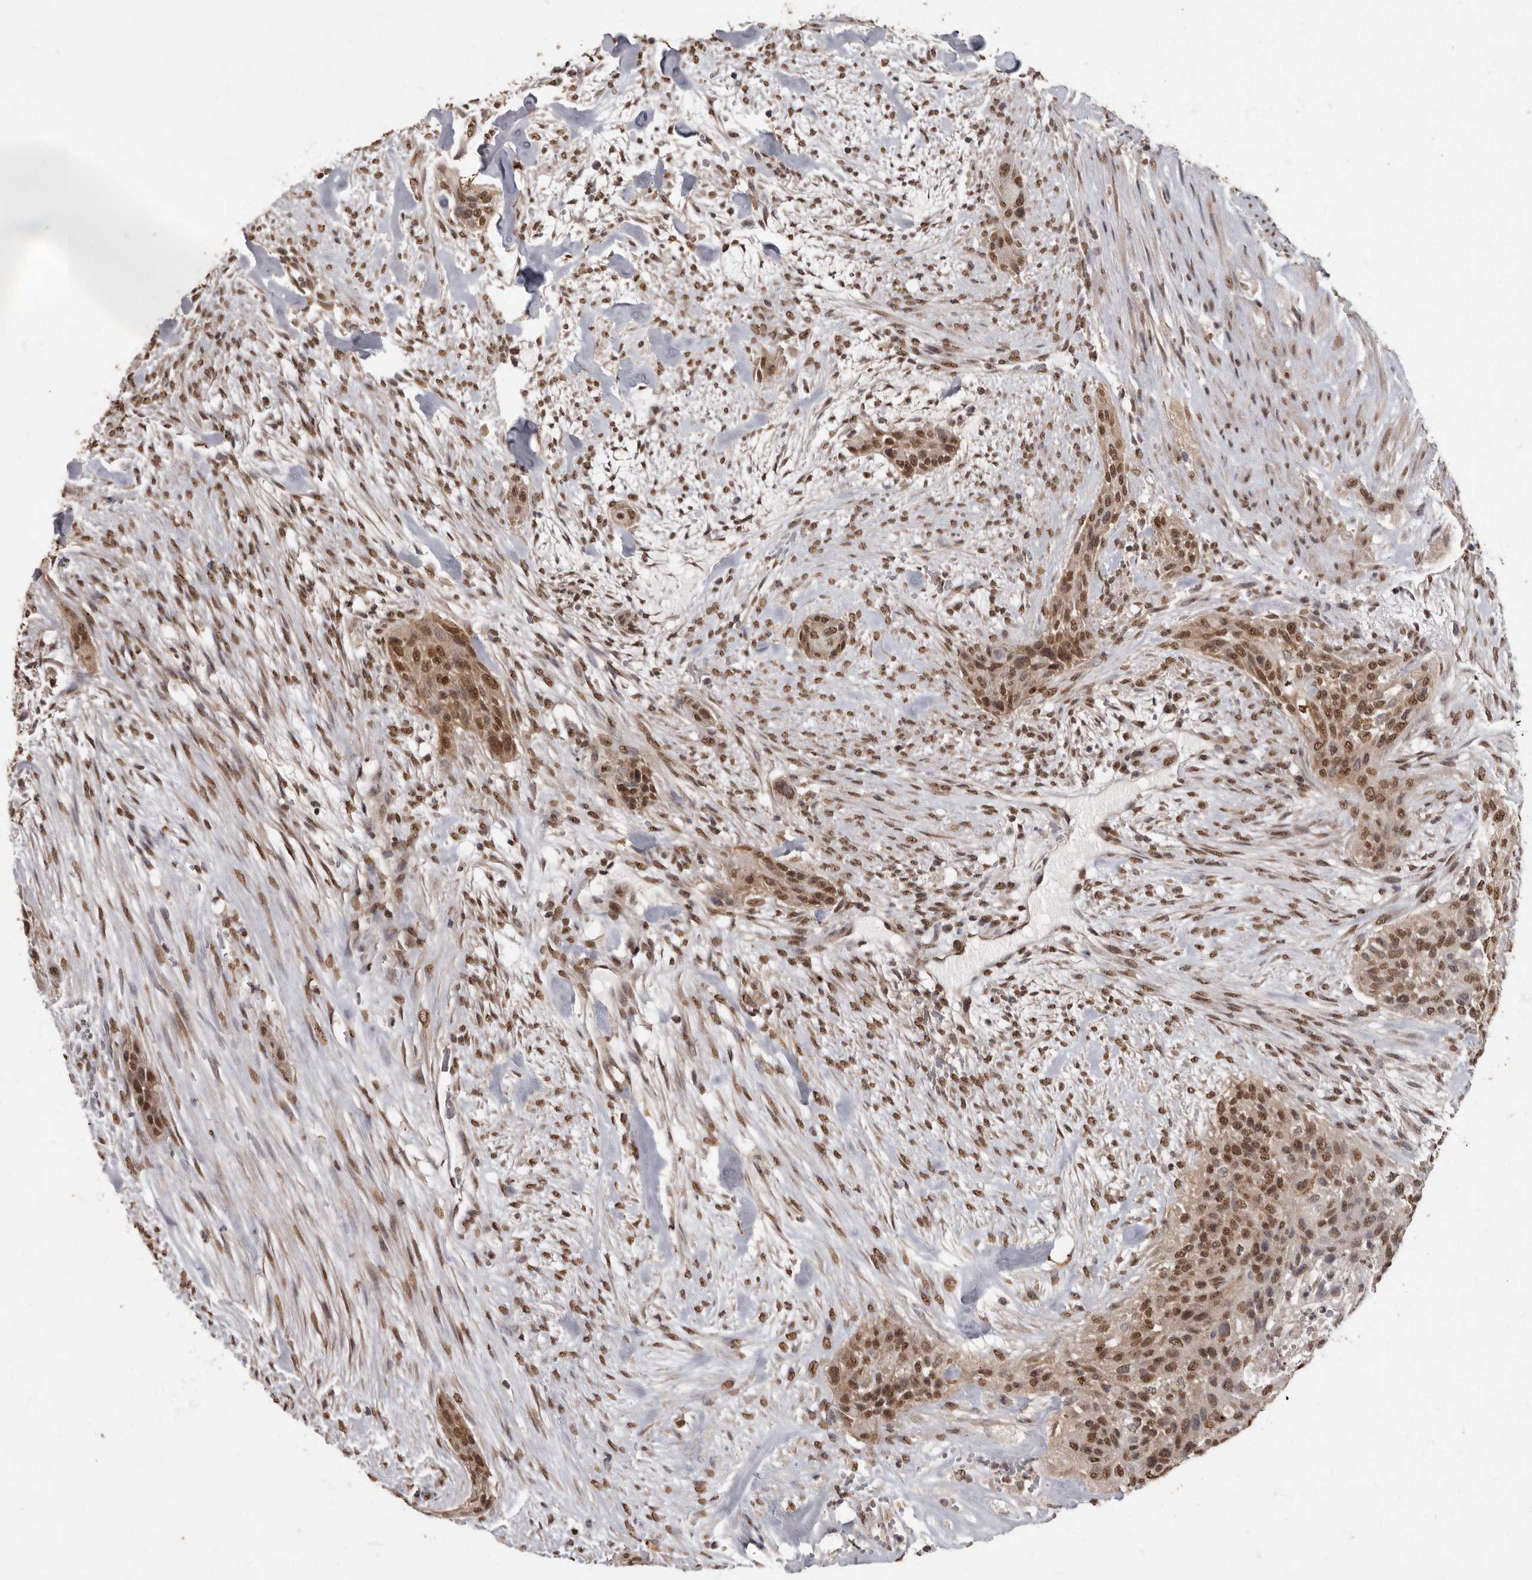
{"staining": {"intensity": "moderate", "quantity": ">75%", "location": "cytoplasmic/membranous,nuclear"}, "tissue": "urothelial cancer", "cell_type": "Tumor cells", "image_type": "cancer", "snomed": [{"axis": "morphology", "description": "Urothelial carcinoma, High grade"}, {"axis": "topography", "description": "Urinary bladder"}], "caption": "Approximately >75% of tumor cells in human urothelial cancer exhibit moderate cytoplasmic/membranous and nuclear protein staining as visualized by brown immunohistochemical staining.", "gene": "NBL1", "patient": {"sex": "male", "age": 35}}